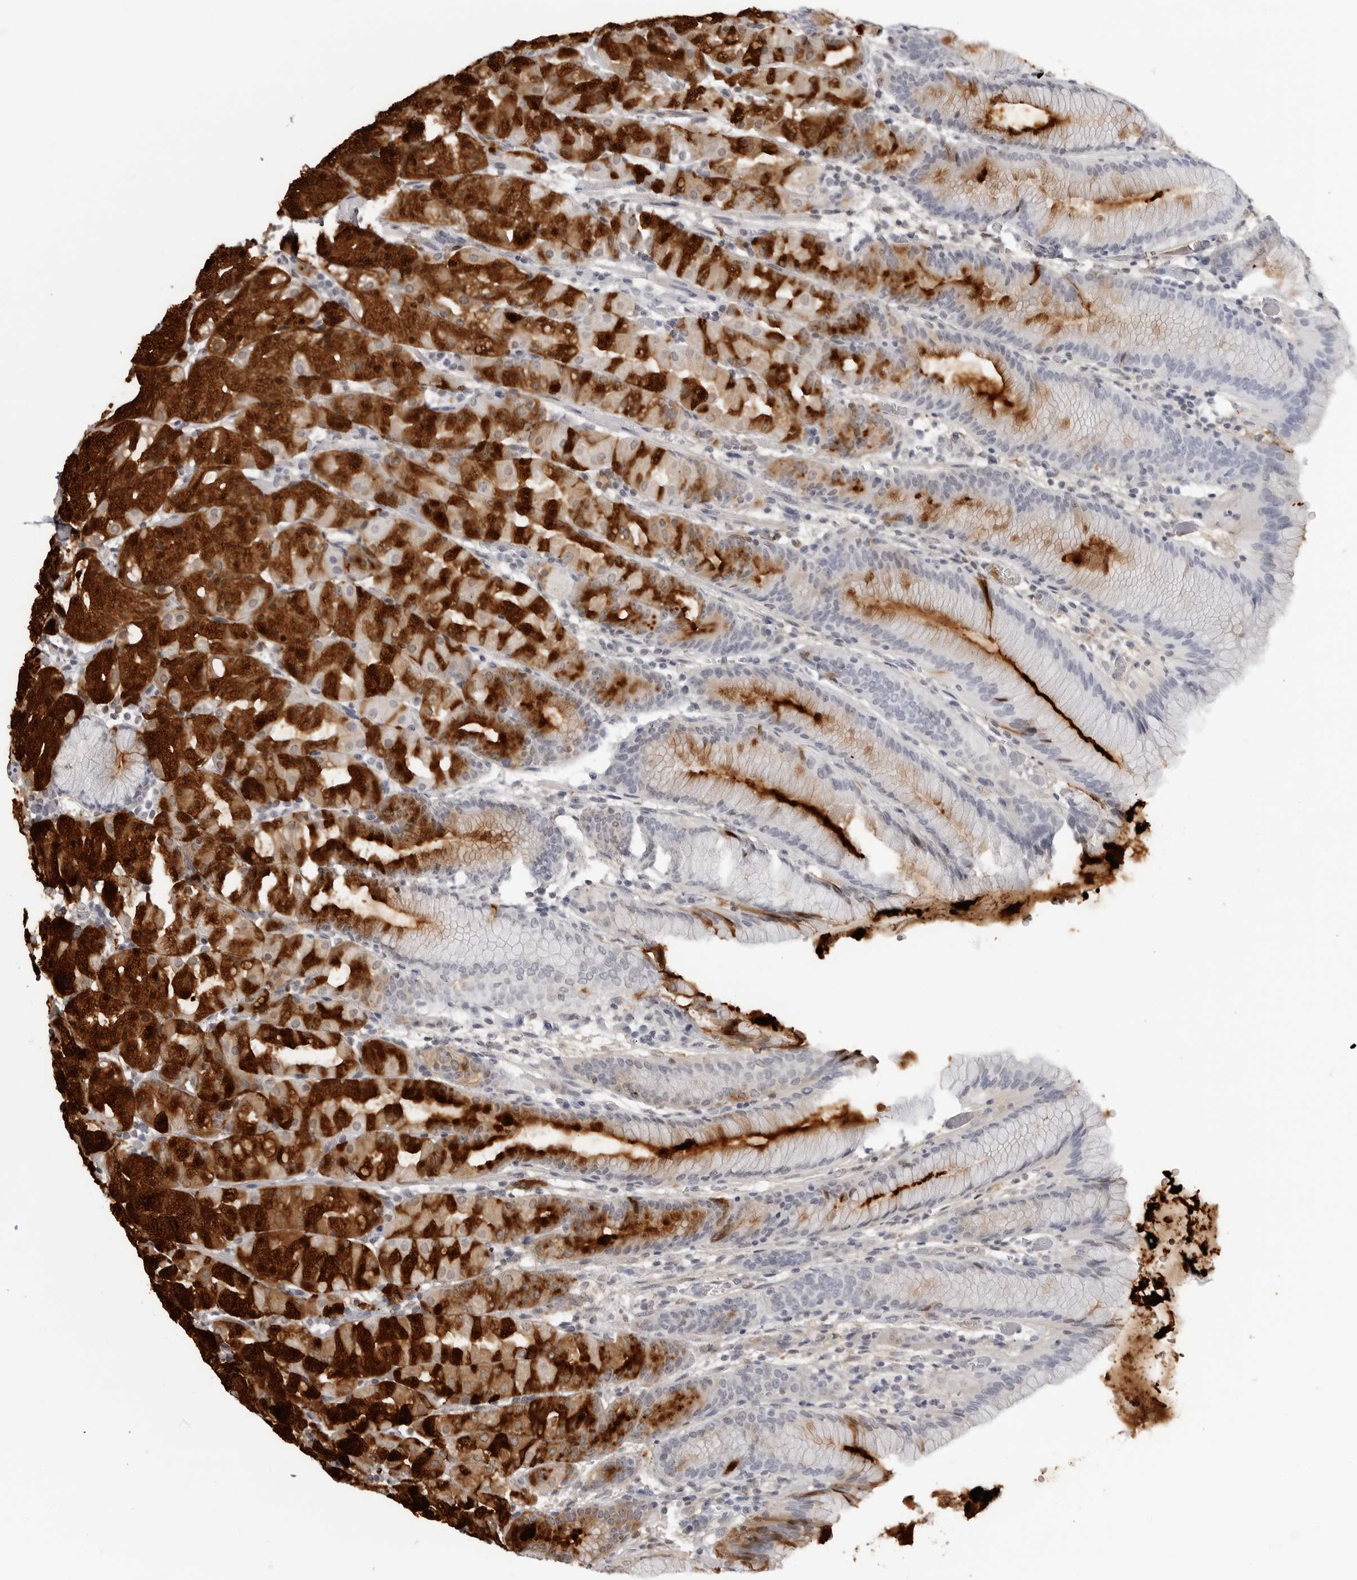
{"staining": {"intensity": "strong", "quantity": "25%-75%", "location": "cytoplasmic/membranous,nuclear"}, "tissue": "stomach", "cell_type": "Glandular cells", "image_type": "normal", "snomed": [{"axis": "morphology", "description": "Normal tissue, NOS"}, {"axis": "topography", "description": "Stomach, upper"}], "caption": "Protein staining by immunohistochemistry exhibits strong cytoplasmic/membranous,nuclear positivity in about 25%-75% of glandular cells in benign stomach.", "gene": "PGA3", "patient": {"sex": "male", "age": 48}}